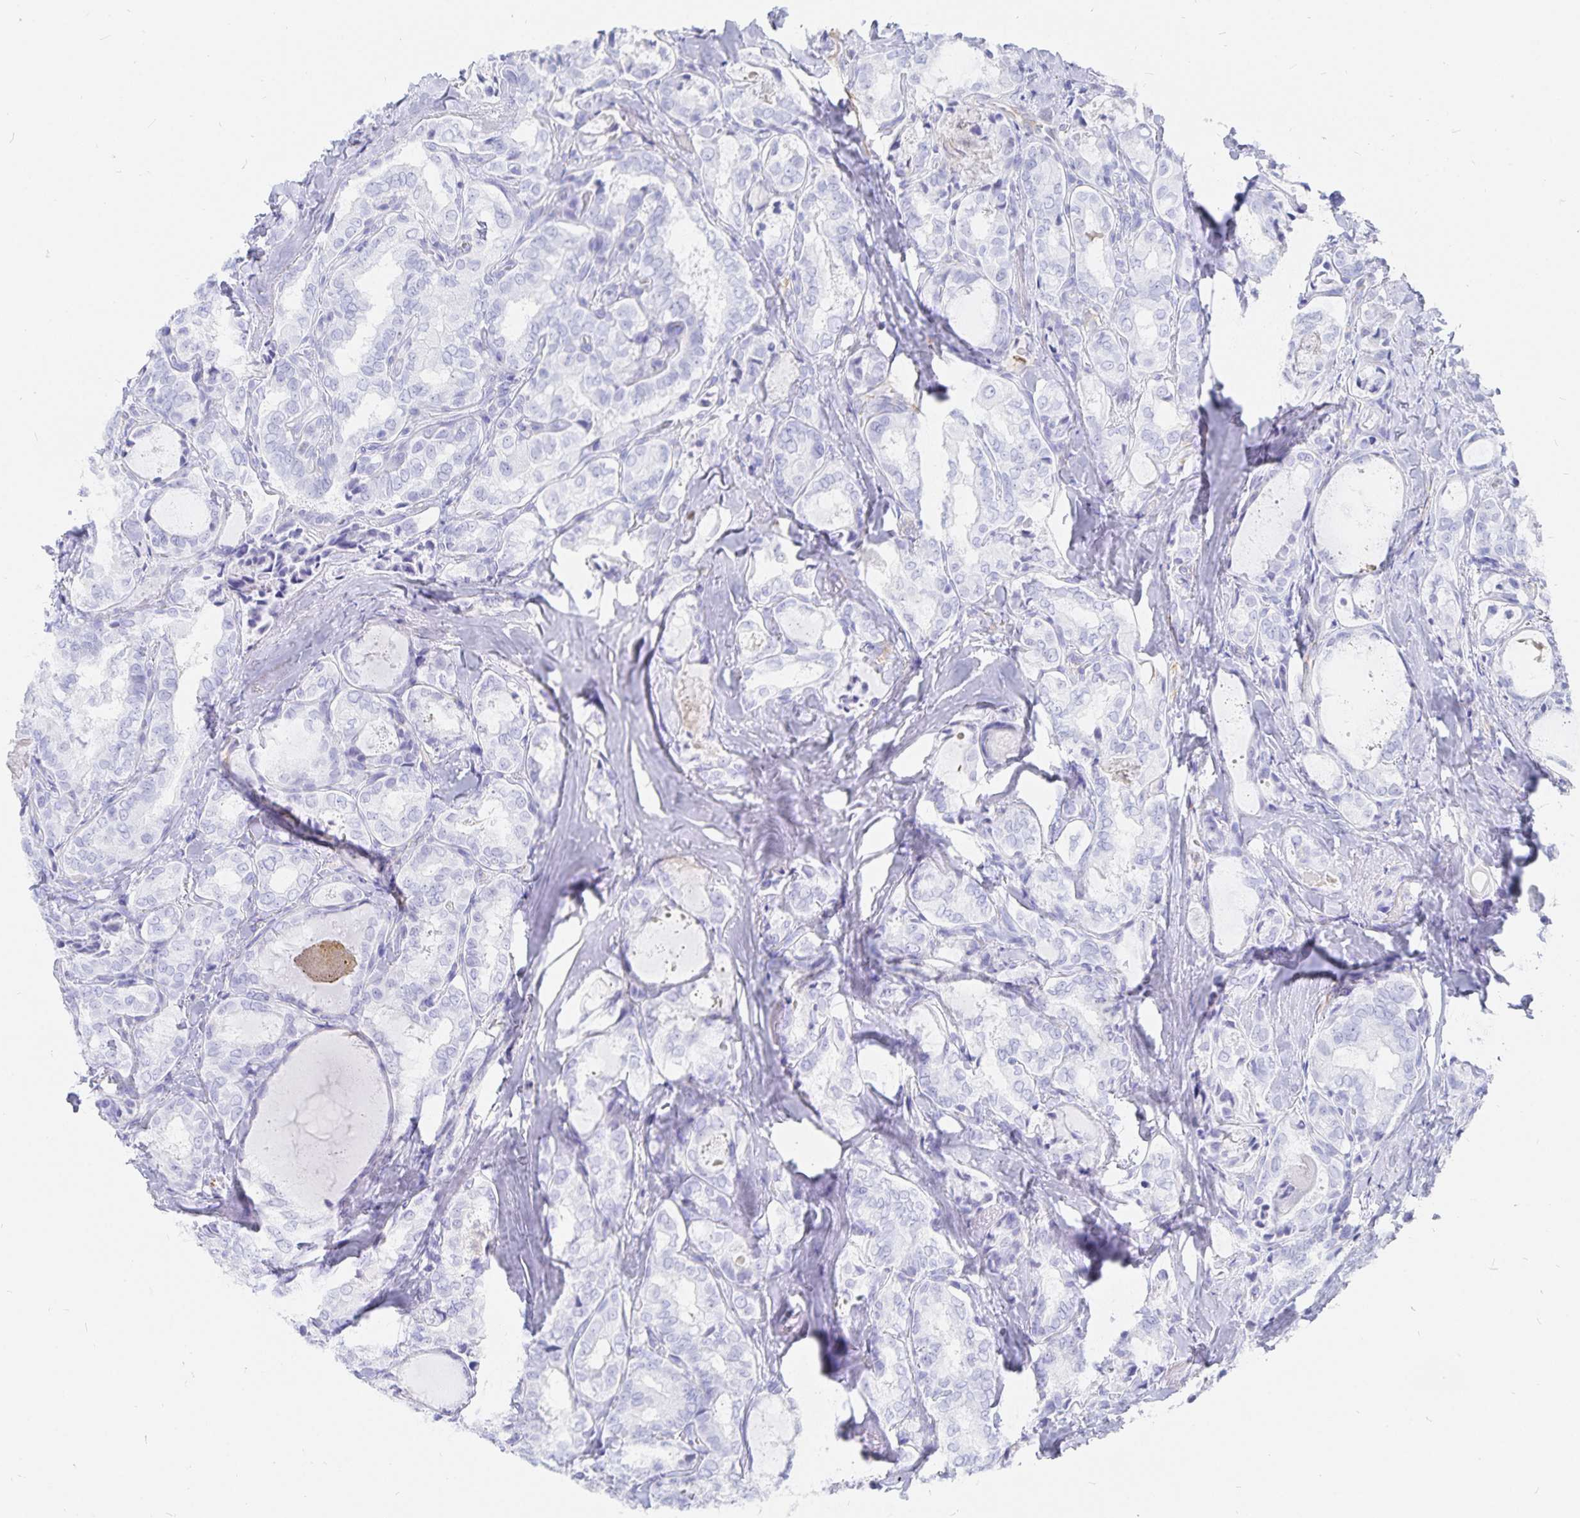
{"staining": {"intensity": "negative", "quantity": "none", "location": "none"}, "tissue": "thyroid cancer", "cell_type": "Tumor cells", "image_type": "cancer", "snomed": [{"axis": "morphology", "description": "Papillary adenocarcinoma, NOS"}, {"axis": "topography", "description": "Thyroid gland"}], "caption": "This is an immunohistochemistry (IHC) micrograph of human papillary adenocarcinoma (thyroid). There is no expression in tumor cells.", "gene": "INSL5", "patient": {"sex": "female", "age": 75}}